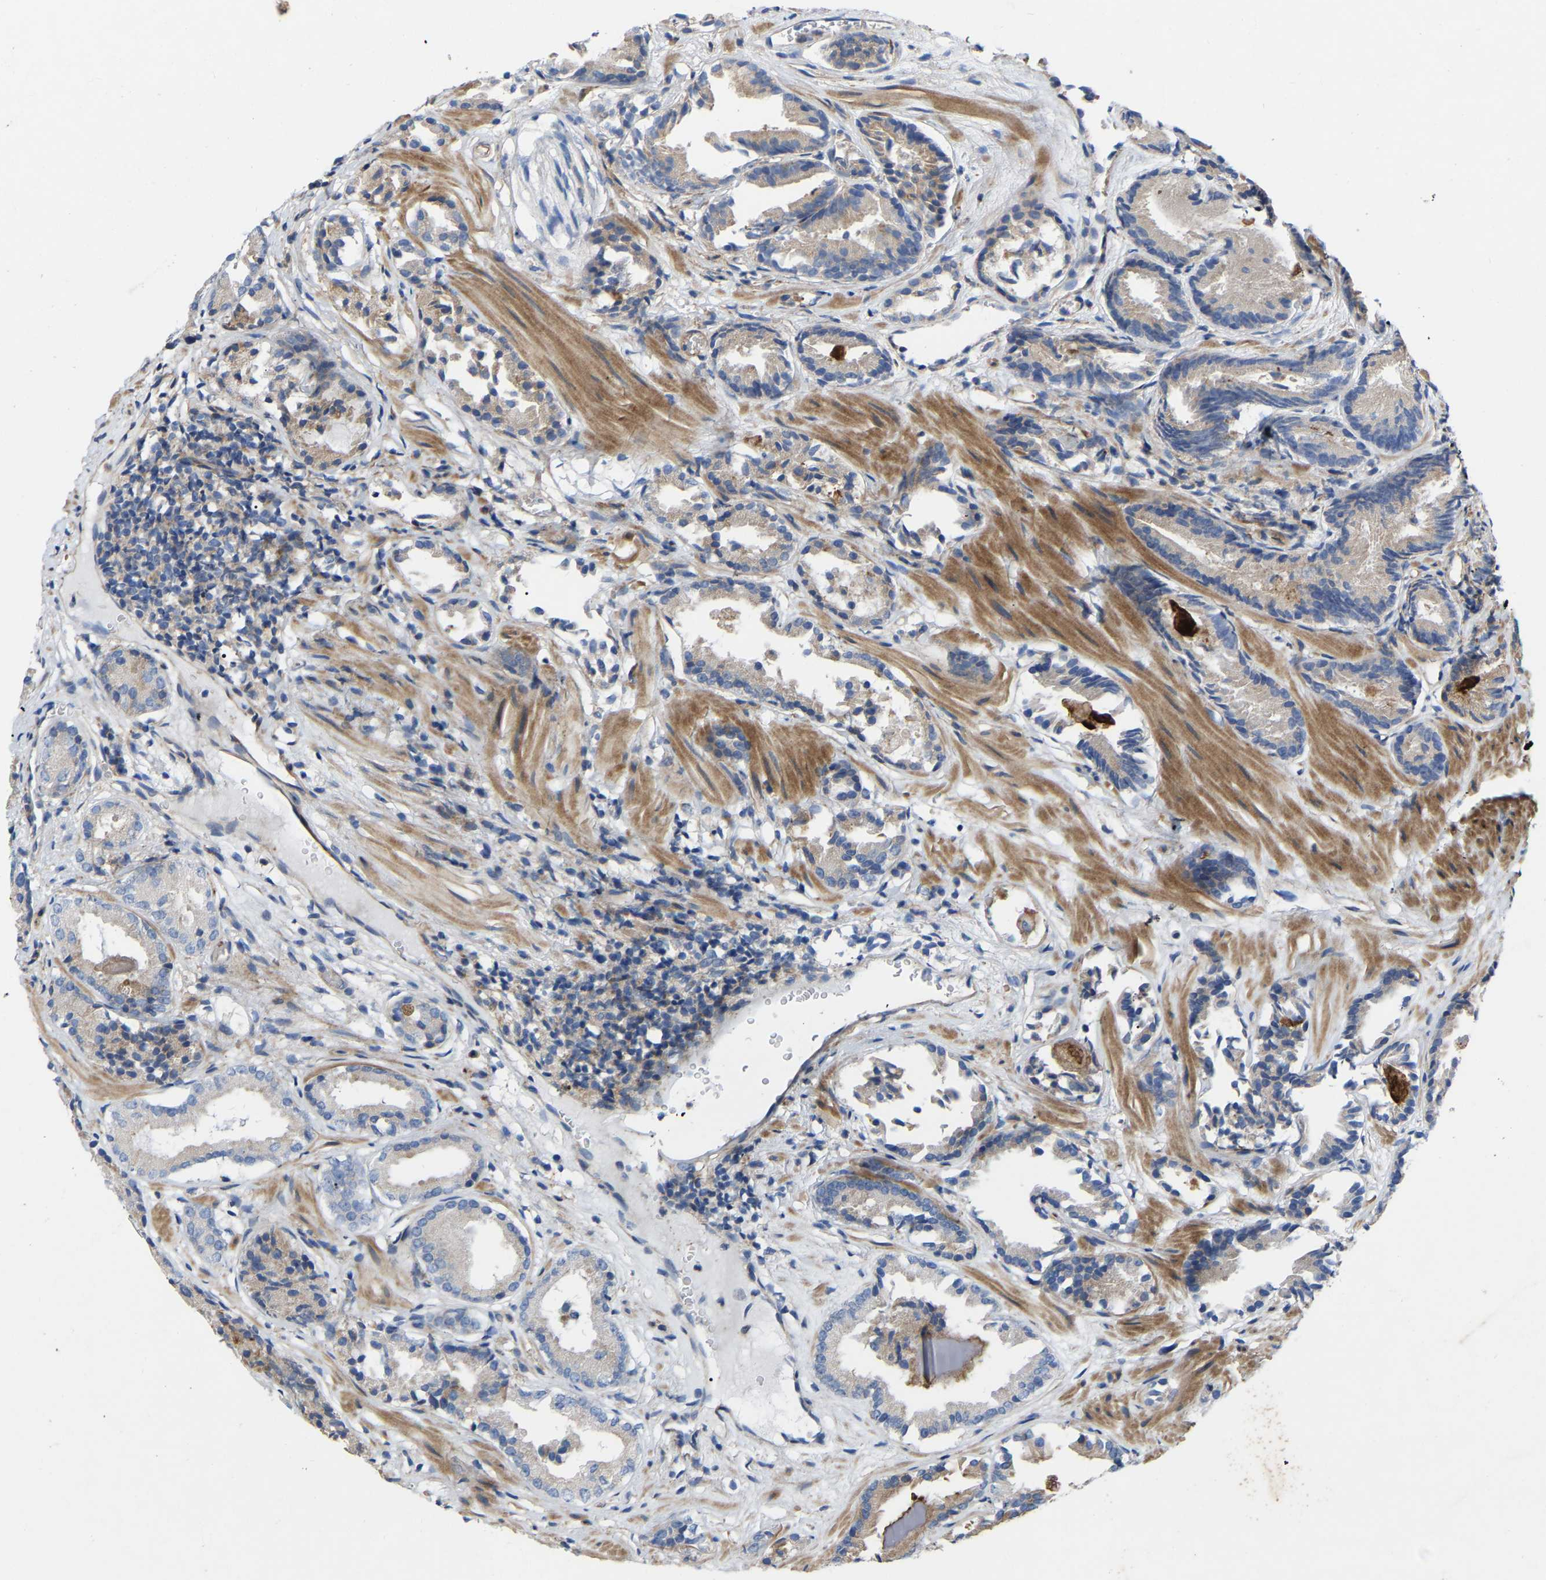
{"staining": {"intensity": "moderate", "quantity": "<25%", "location": "cytoplasmic/membranous"}, "tissue": "prostate cancer", "cell_type": "Tumor cells", "image_type": "cancer", "snomed": [{"axis": "morphology", "description": "Adenocarcinoma, Low grade"}, {"axis": "topography", "description": "Prostate"}], "caption": "This micrograph demonstrates immunohistochemistry staining of prostate adenocarcinoma (low-grade), with low moderate cytoplasmic/membranous expression in about <25% of tumor cells.", "gene": "TOR1B", "patient": {"sex": "male", "age": 51}}